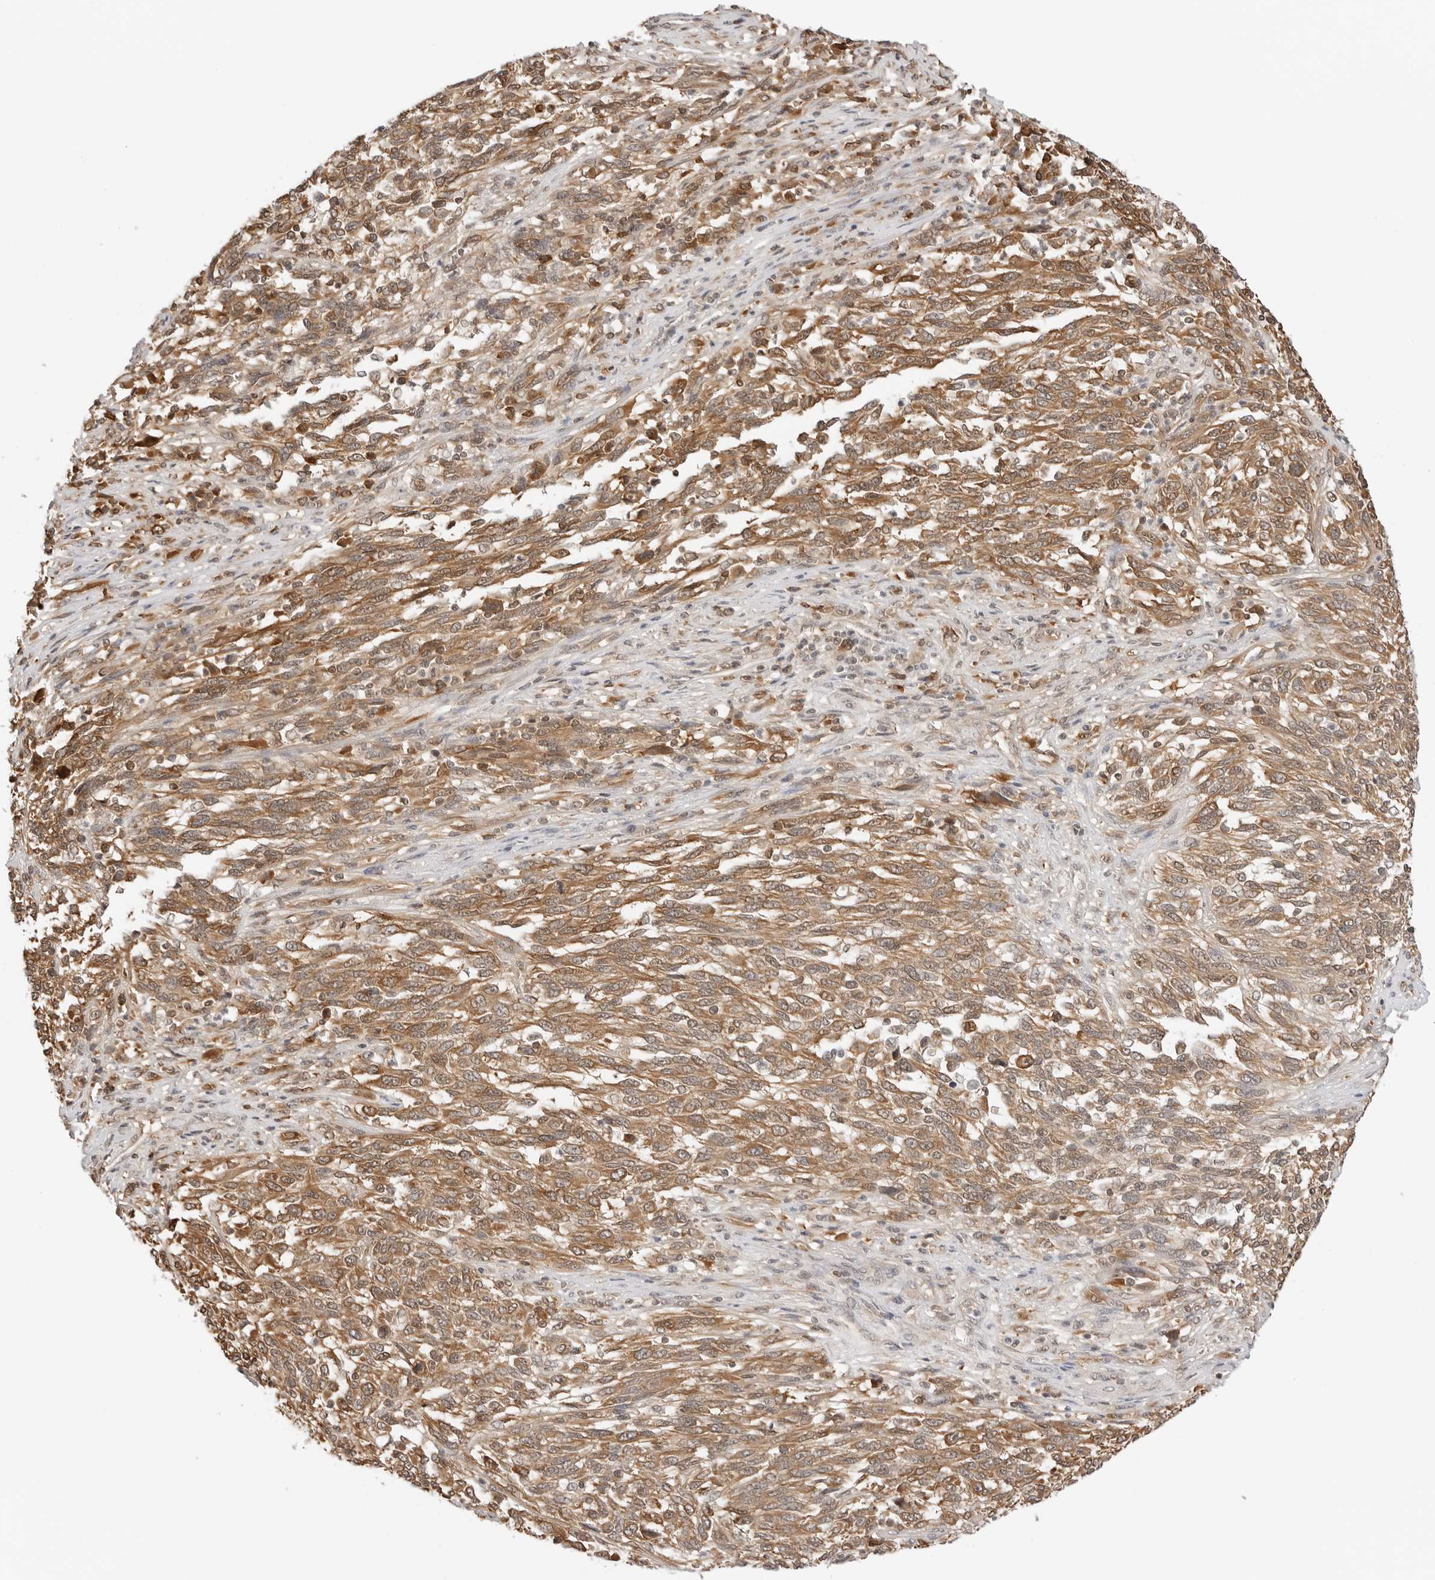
{"staining": {"intensity": "moderate", "quantity": ">75%", "location": "cytoplasmic/membranous"}, "tissue": "melanoma", "cell_type": "Tumor cells", "image_type": "cancer", "snomed": [{"axis": "morphology", "description": "Malignant melanoma, Metastatic site"}, {"axis": "topography", "description": "Lymph node"}], "caption": "Protein analysis of melanoma tissue shows moderate cytoplasmic/membranous staining in approximately >75% of tumor cells. Immunohistochemistry stains the protein of interest in brown and the nuclei are stained blue.", "gene": "NUDC", "patient": {"sex": "male", "age": 61}}